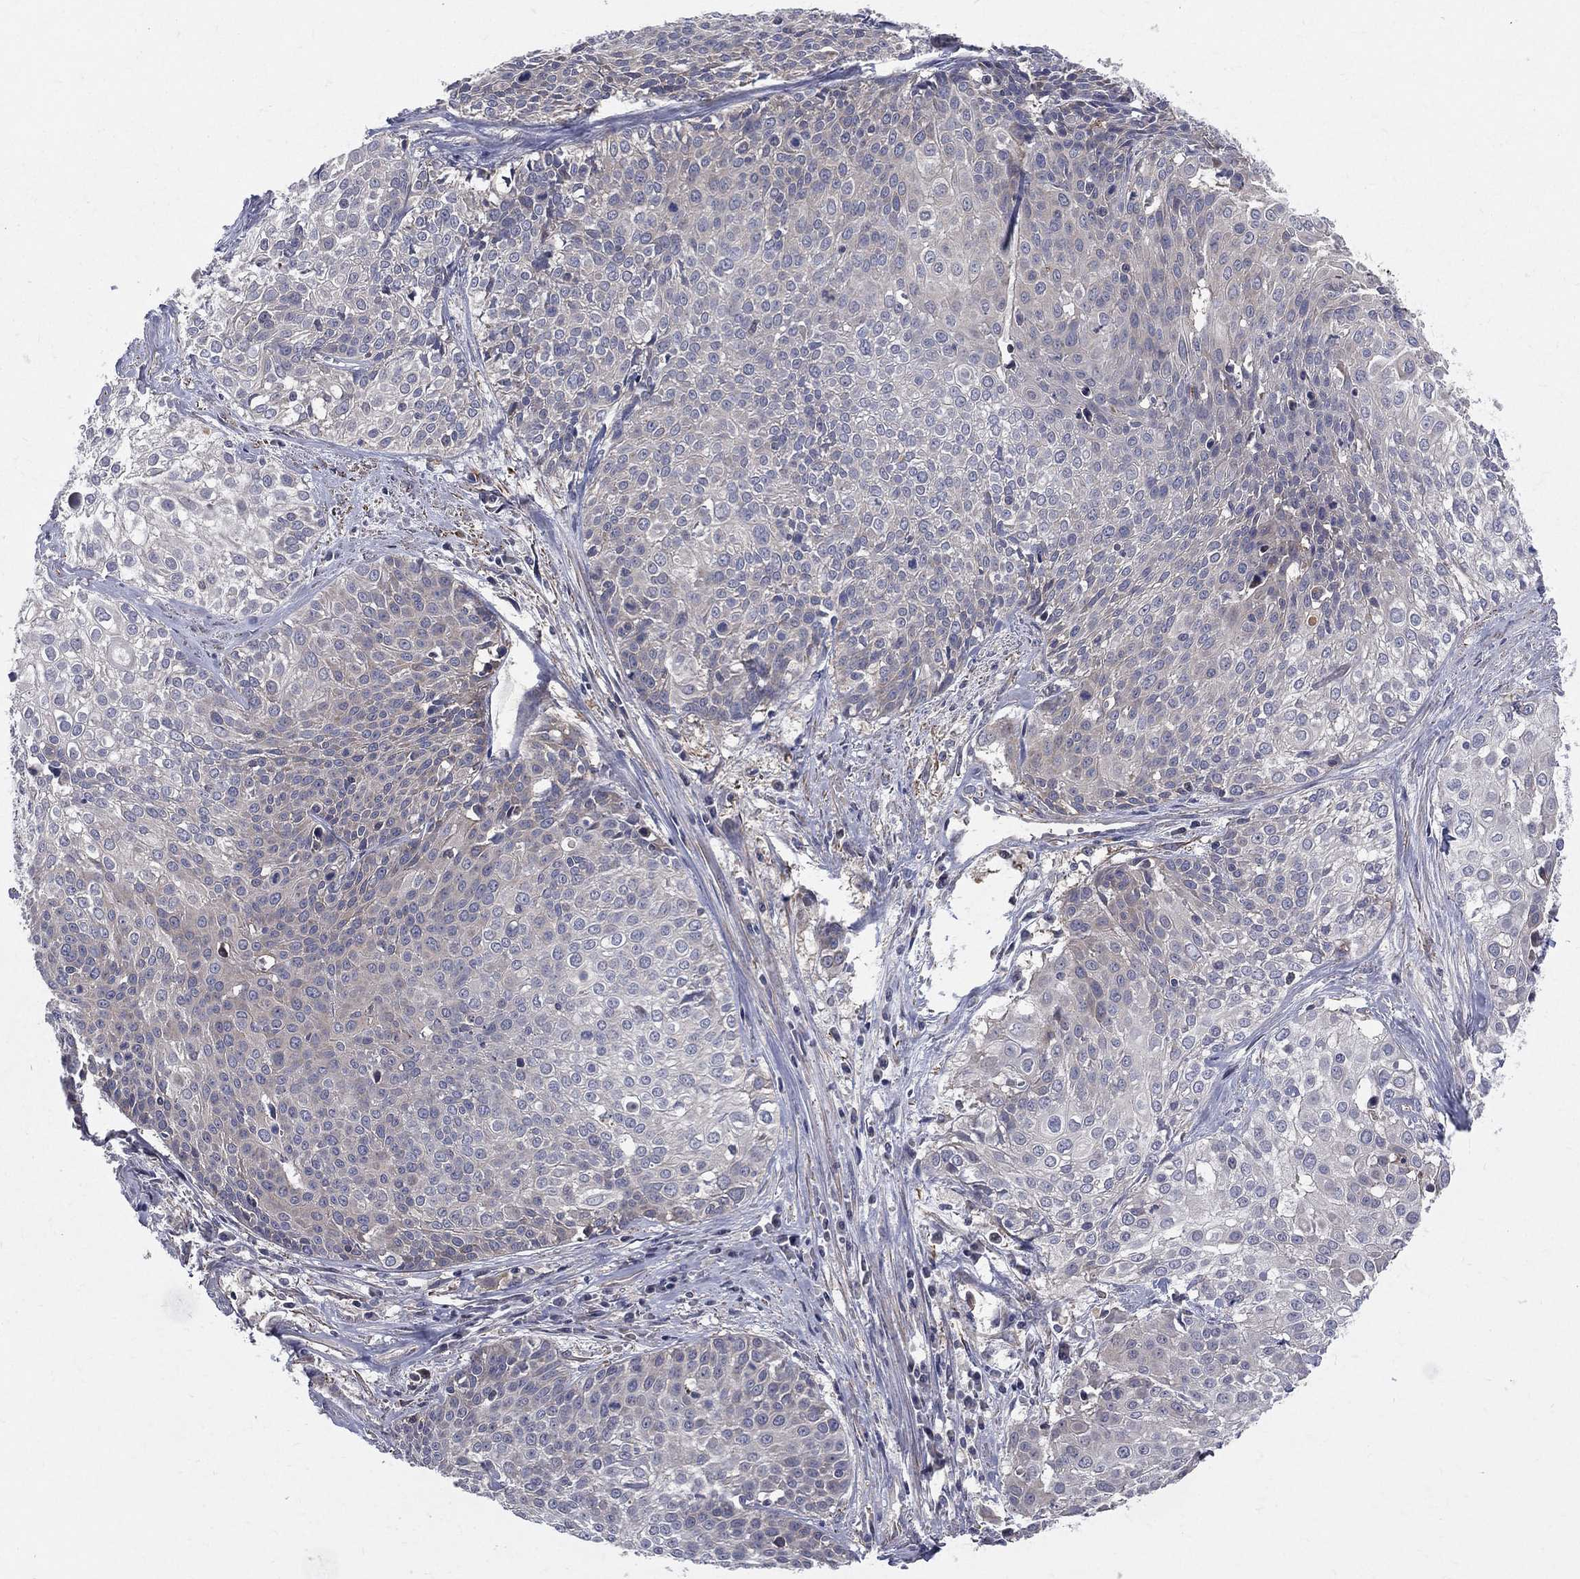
{"staining": {"intensity": "negative", "quantity": "none", "location": "none"}, "tissue": "cervical cancer", "cell_type": "Tumor cells", "image_type": "cancer", "snomed": [{"axis": "morphology", "description": "Squamous cell carcinoma, NOS"}, {"axis": "topography", "description": "Cervix"}], "caption": "High magnification brightfield microscopy of cervical squamous cell carcinoma stained with DAB (brown) and counterstained with hematoxylin (blue): tumor cells show no significant positivity. The staining is performed using DAB brown chromogen with nuclei counter-stained in using hematoxylin.", "gene": "POMZP3", "patient": {"sex": "female", "age": 39}}